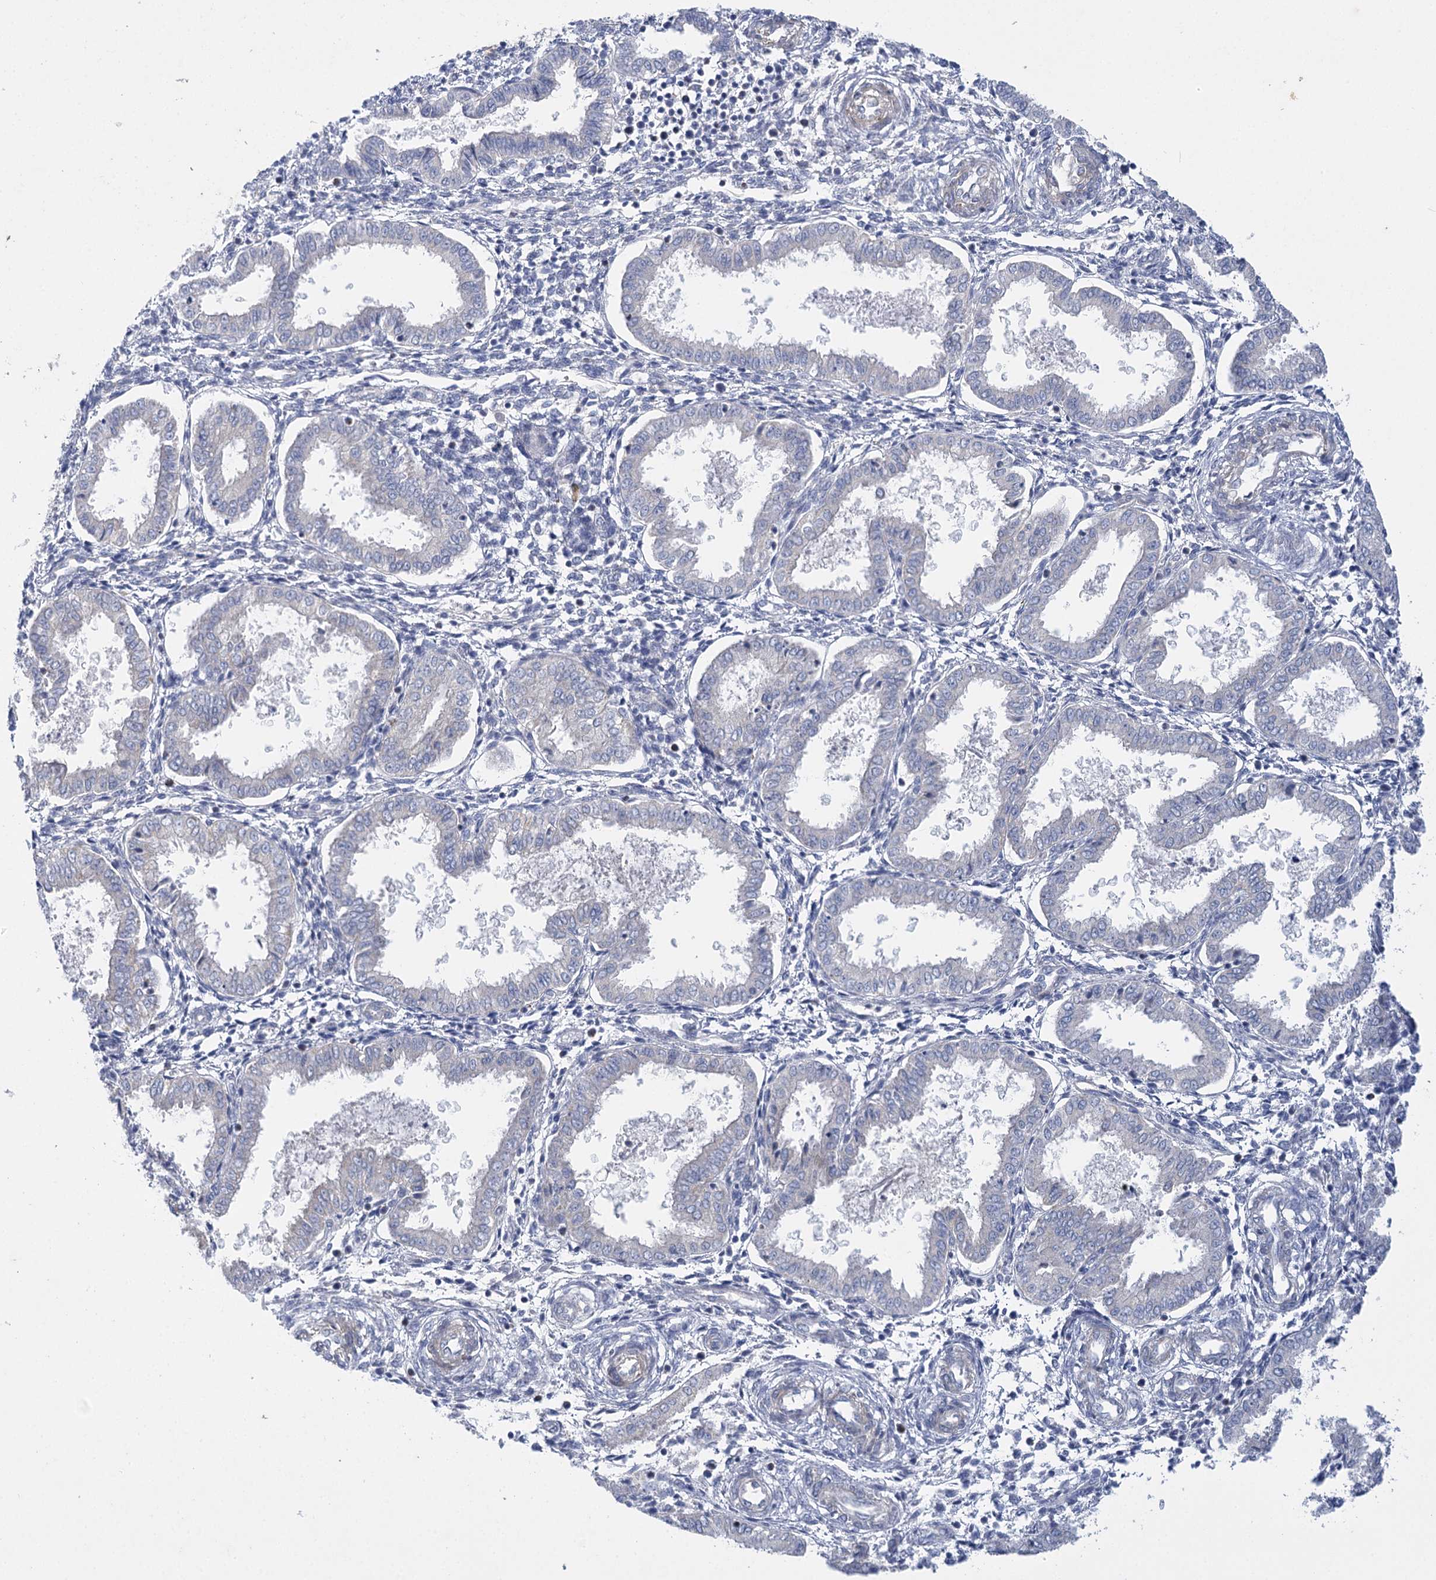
{"staining": {"intensity": "negative", "quantity": "none", "location": "none"}, "tissue": "endometrium", "cell_type": "Cells in endometrial stroma", "image_type": "normal", "snomed": [{"axis": "morphology", "description": "Normal tissue, NOS"}, {"axis": "topography", "description": "Endometrium"}], "caption": "There is no significant staining in cells in endometrial stroma of endometrium. (DAB (3,3'-diaminobenzidine) IHC visualized using brightfield microscopy, high magnification).", "gene": "DHTKD1", "patient": {"sex": "female", "age": 33}}